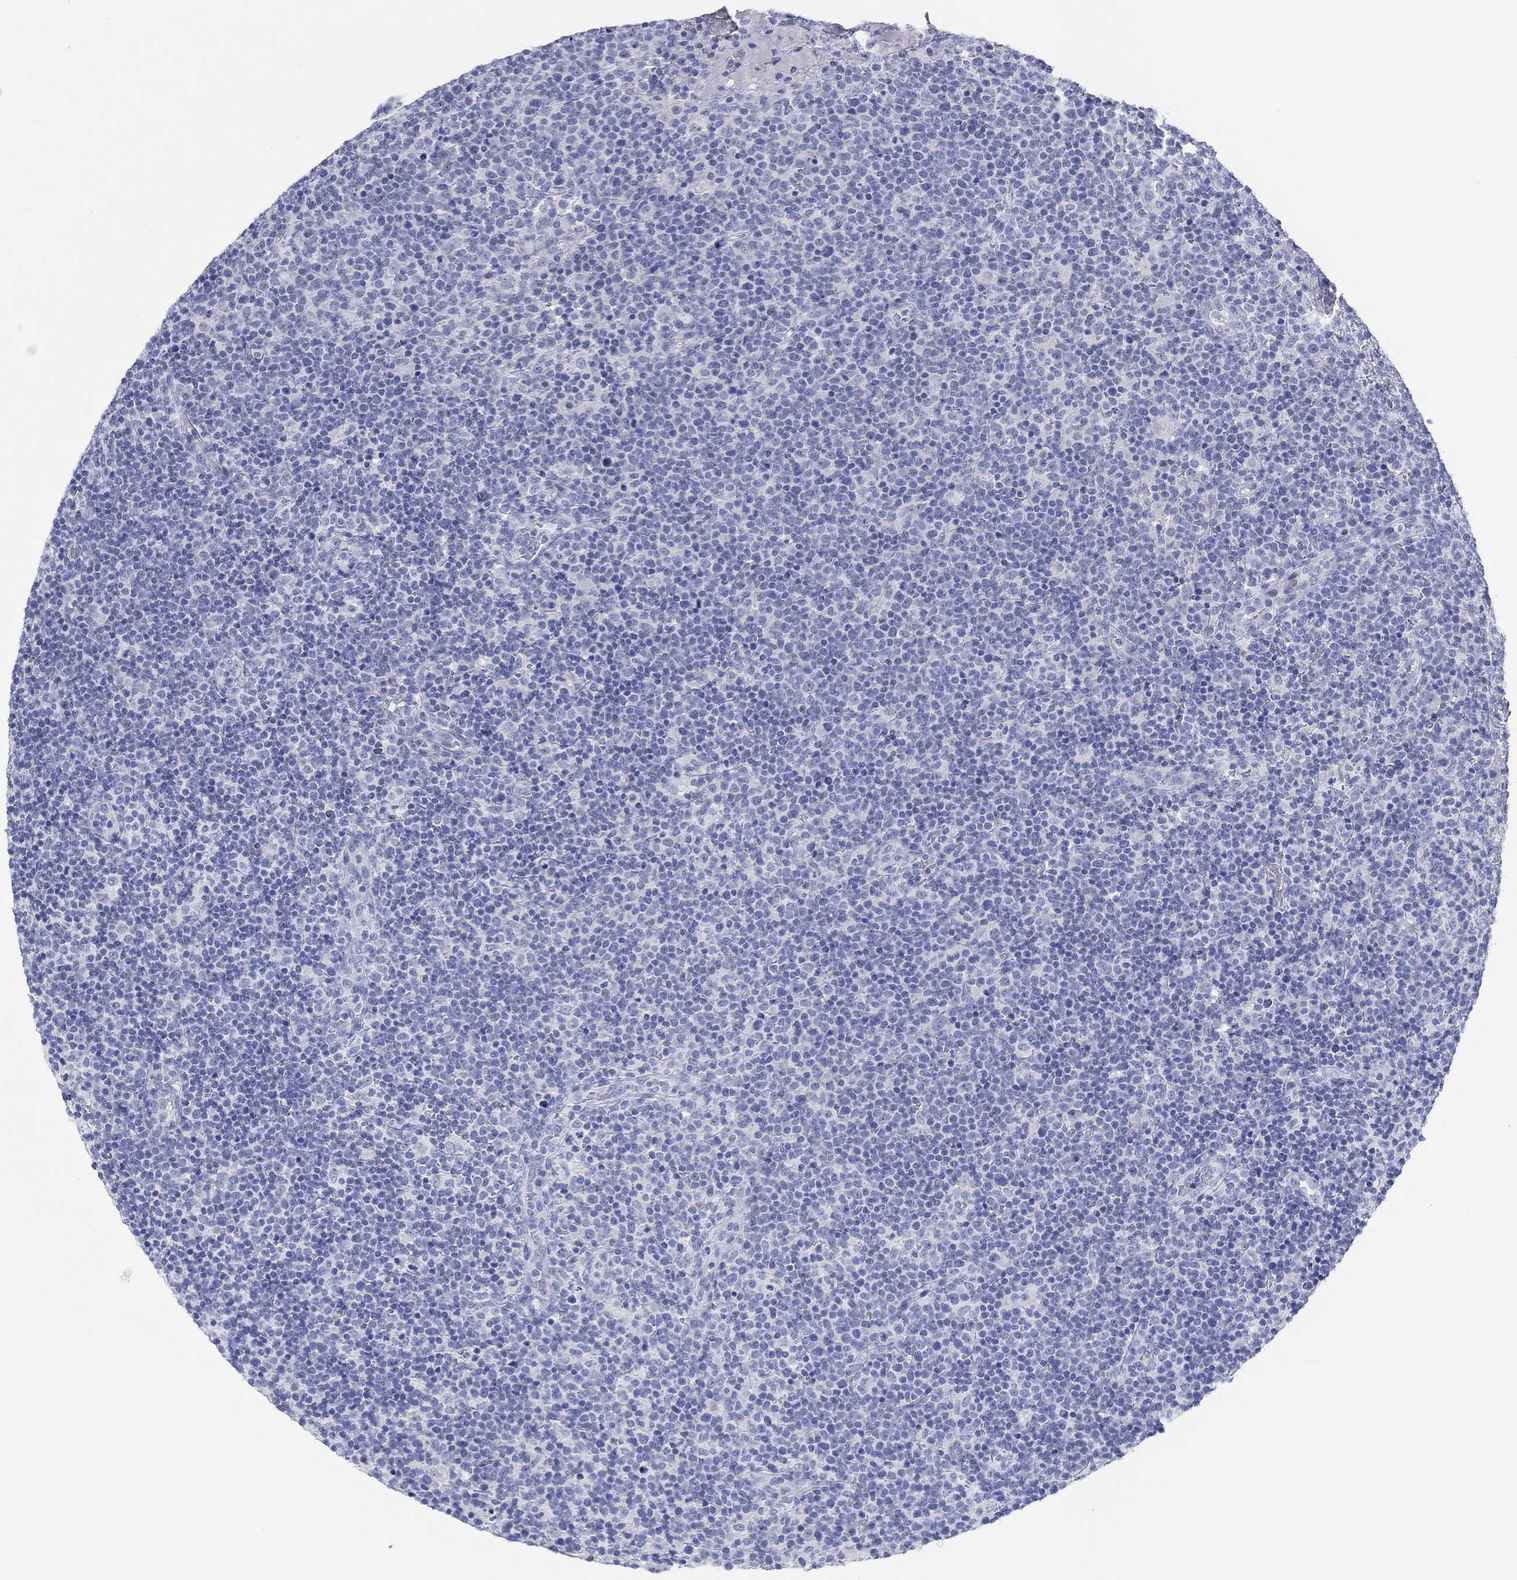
{"staining": {"intensity": "negative", "quantity": "none", "location": "none"}, "tissue": "lymphoma", "cell_type": "Tumor cells", "image_type": "cancer", "snomed": [{"axis": "morphology", "description": "Malignant lymphoma, non-Hodgkin's type, High grade"}, {"axis": "topography", "description": "Lymph node"}], "caption": "Tumor cells show no significant staining in lymphoma.", "gene": "PDYN", "patient": {"sex": "male", "age": 61}}